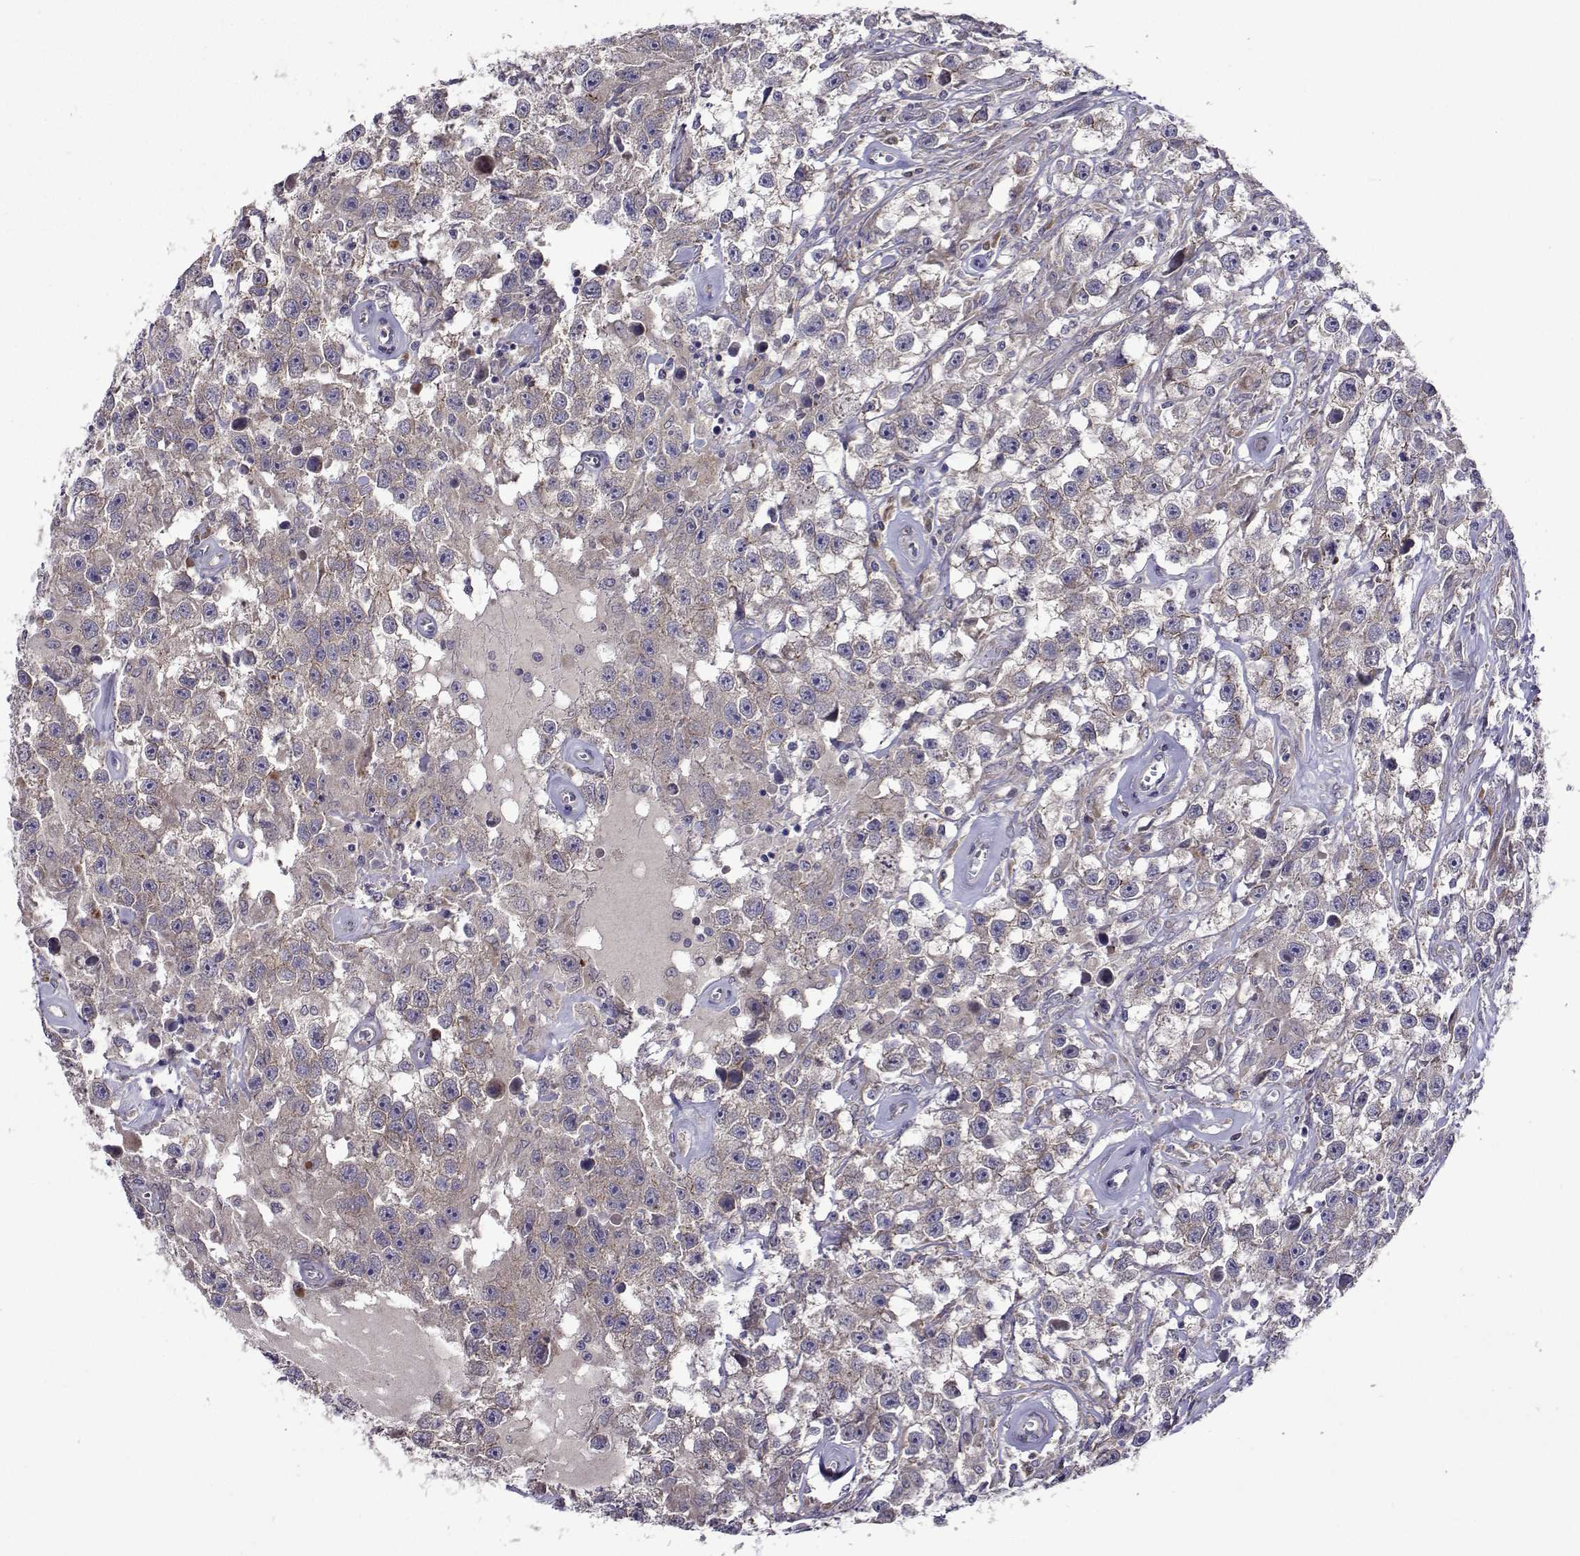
{"staining": {"intensity": "negative", "quantity": "none", "location": "none"}, "tissue": "testis cancer", "cell_type": "Tumor cells", "image_type": "cancer", "snomed": [{"axis": "morphology", "description": "Seminoma, NOS"}, {"axis": "topography", "description": "Testis"}], "caption": "A high-resolution image shows immunohistochemistry staining of seminoma (testis), which shows no significant positivity in tumor cells.", "gene": "TARBP2", "patient": {"sex": "male", "age": 43}}